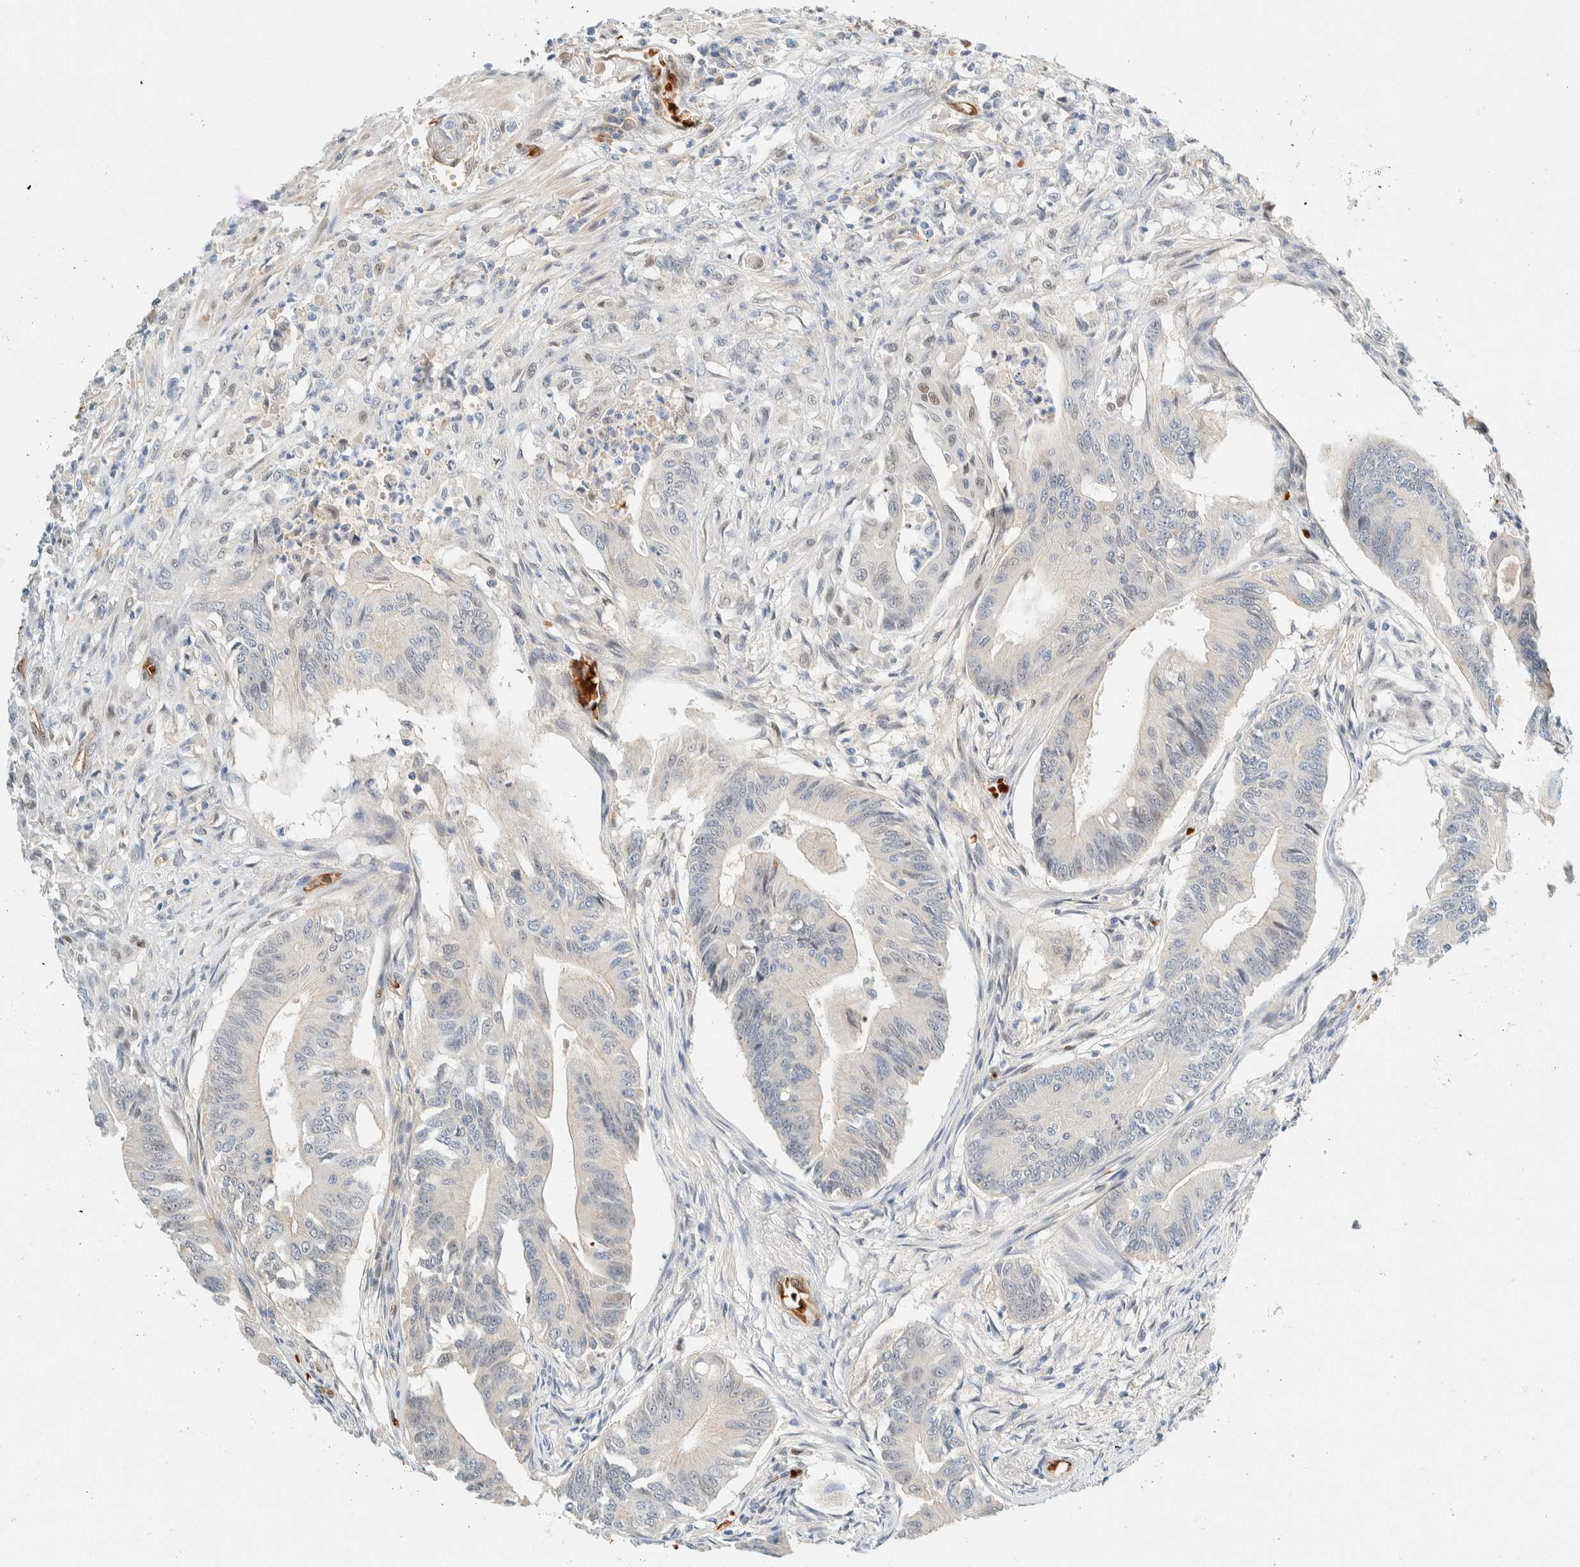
{"staining": {"intensity": "negative", "quantity": "none", "location": "none"}, "tissue": "colorectal cancer", "cell_type": "Tumor cells", "image_type": "cancer", "snomed": [{"axis": "morphology", "description": "Adenoma, NOS"}, {"axis": "morphology", "description": "Adenocarcinoma, NOS"}, {"axis": "topography", "description": "Colon"}], "caption": "High power microscopy photomicrograph of an immunohistochemistry (IHC) image of colorectal adenoma, revealing no significant staining in tumor cells.", "gene": "TSTD2", "patient": {"sex": "male", "age": 79}}